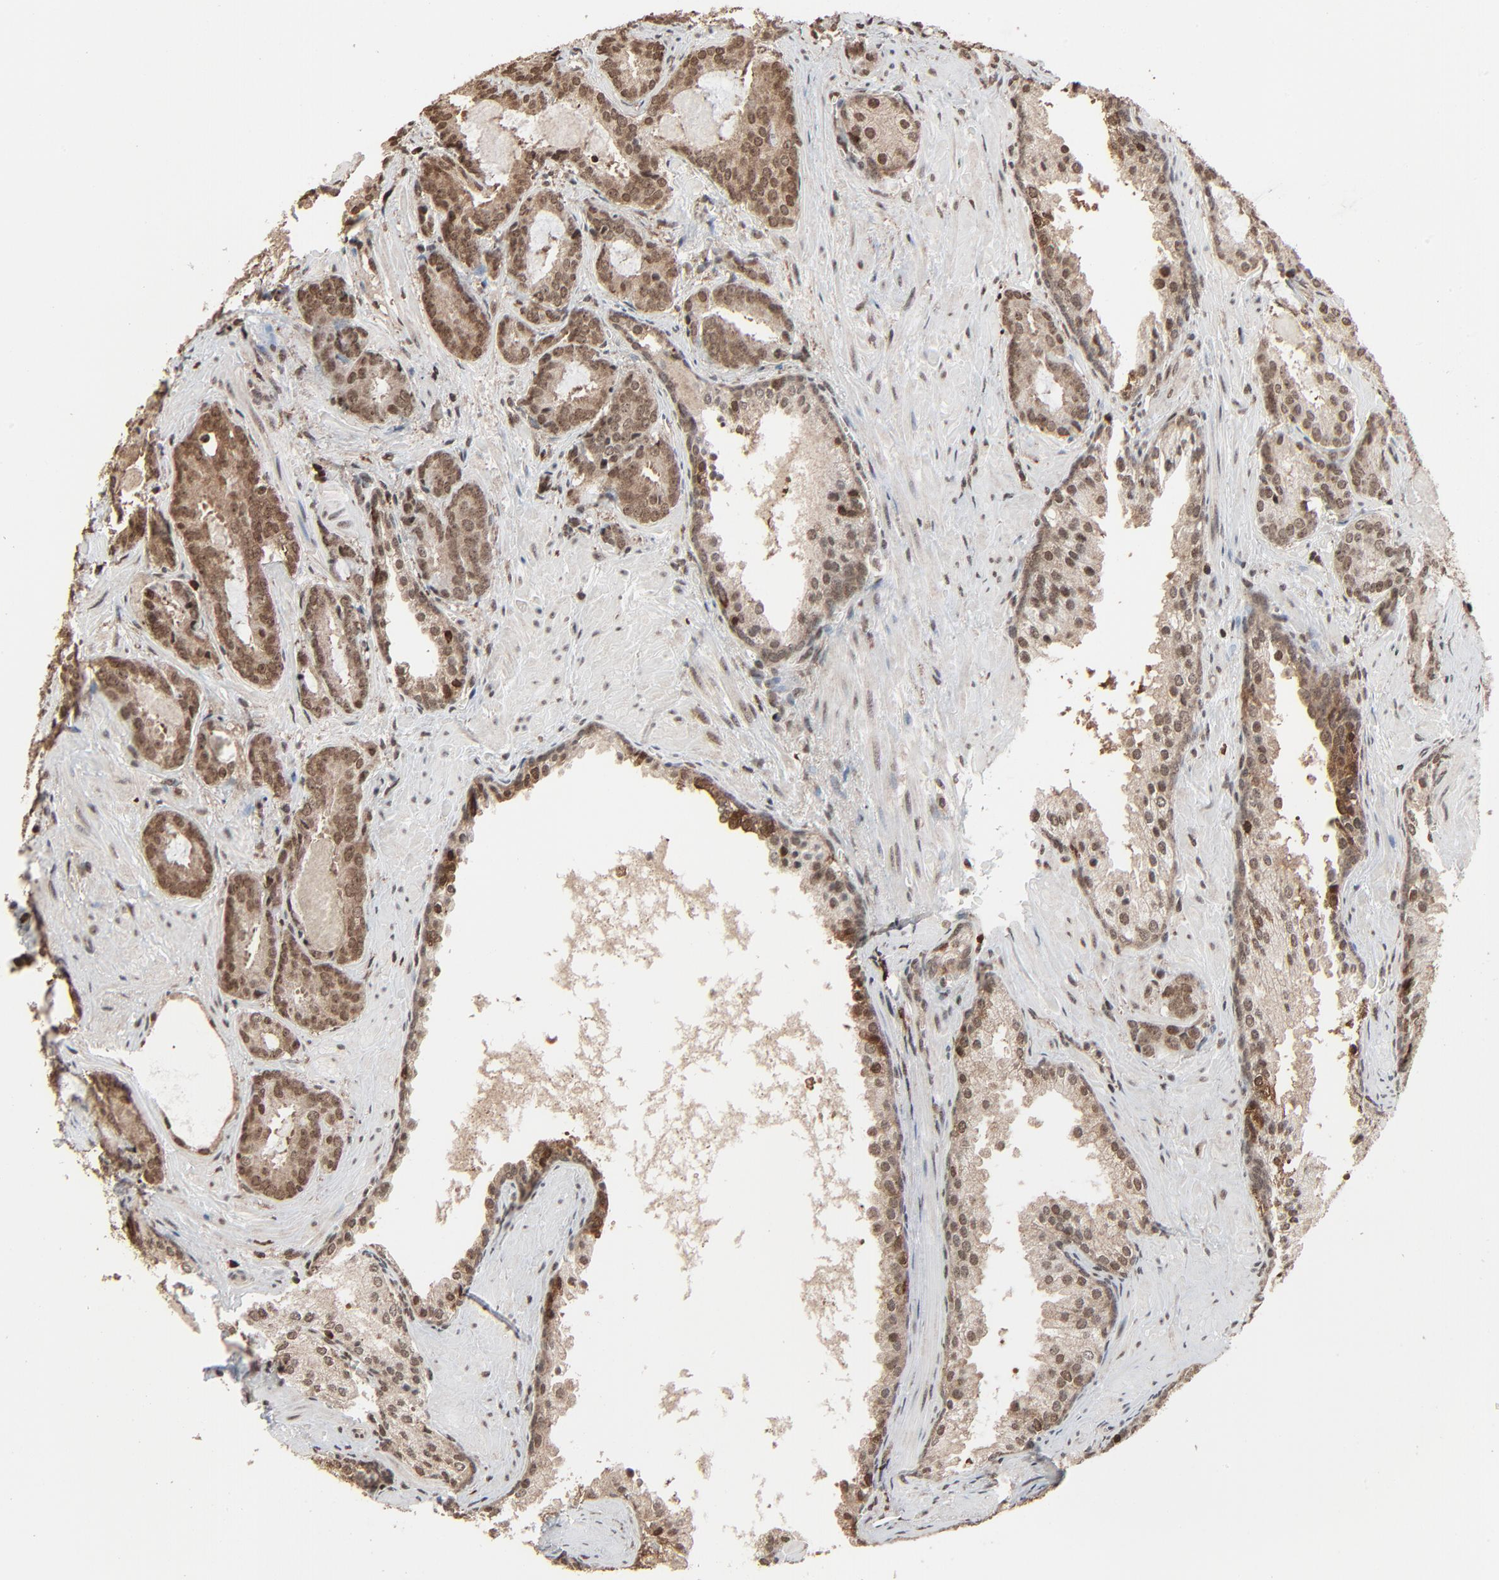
{"staining": {"intensity": "moderate", "quantity": ">75%", "location": "cytoplasmic/membranous,nuclear"}, "tissue": "prostate cancer", "cell_type": "Tumor cells", "image_type": "cancer", "snomed": [{"axis": "morphology", "description": "Adenocarcinoma, Medium grade"}, {"axis": "topography", "description": "Prostate"}], "caption": "This histopathology image demonstrates immunohistochemistry staining of prostate cancer, with medium moderate cytoplasmic/membranous and nuclear expression in about >75% of tumor cells.", "gene": "RPS6KA3", "patient": {"sex": "male", "age": 64}}